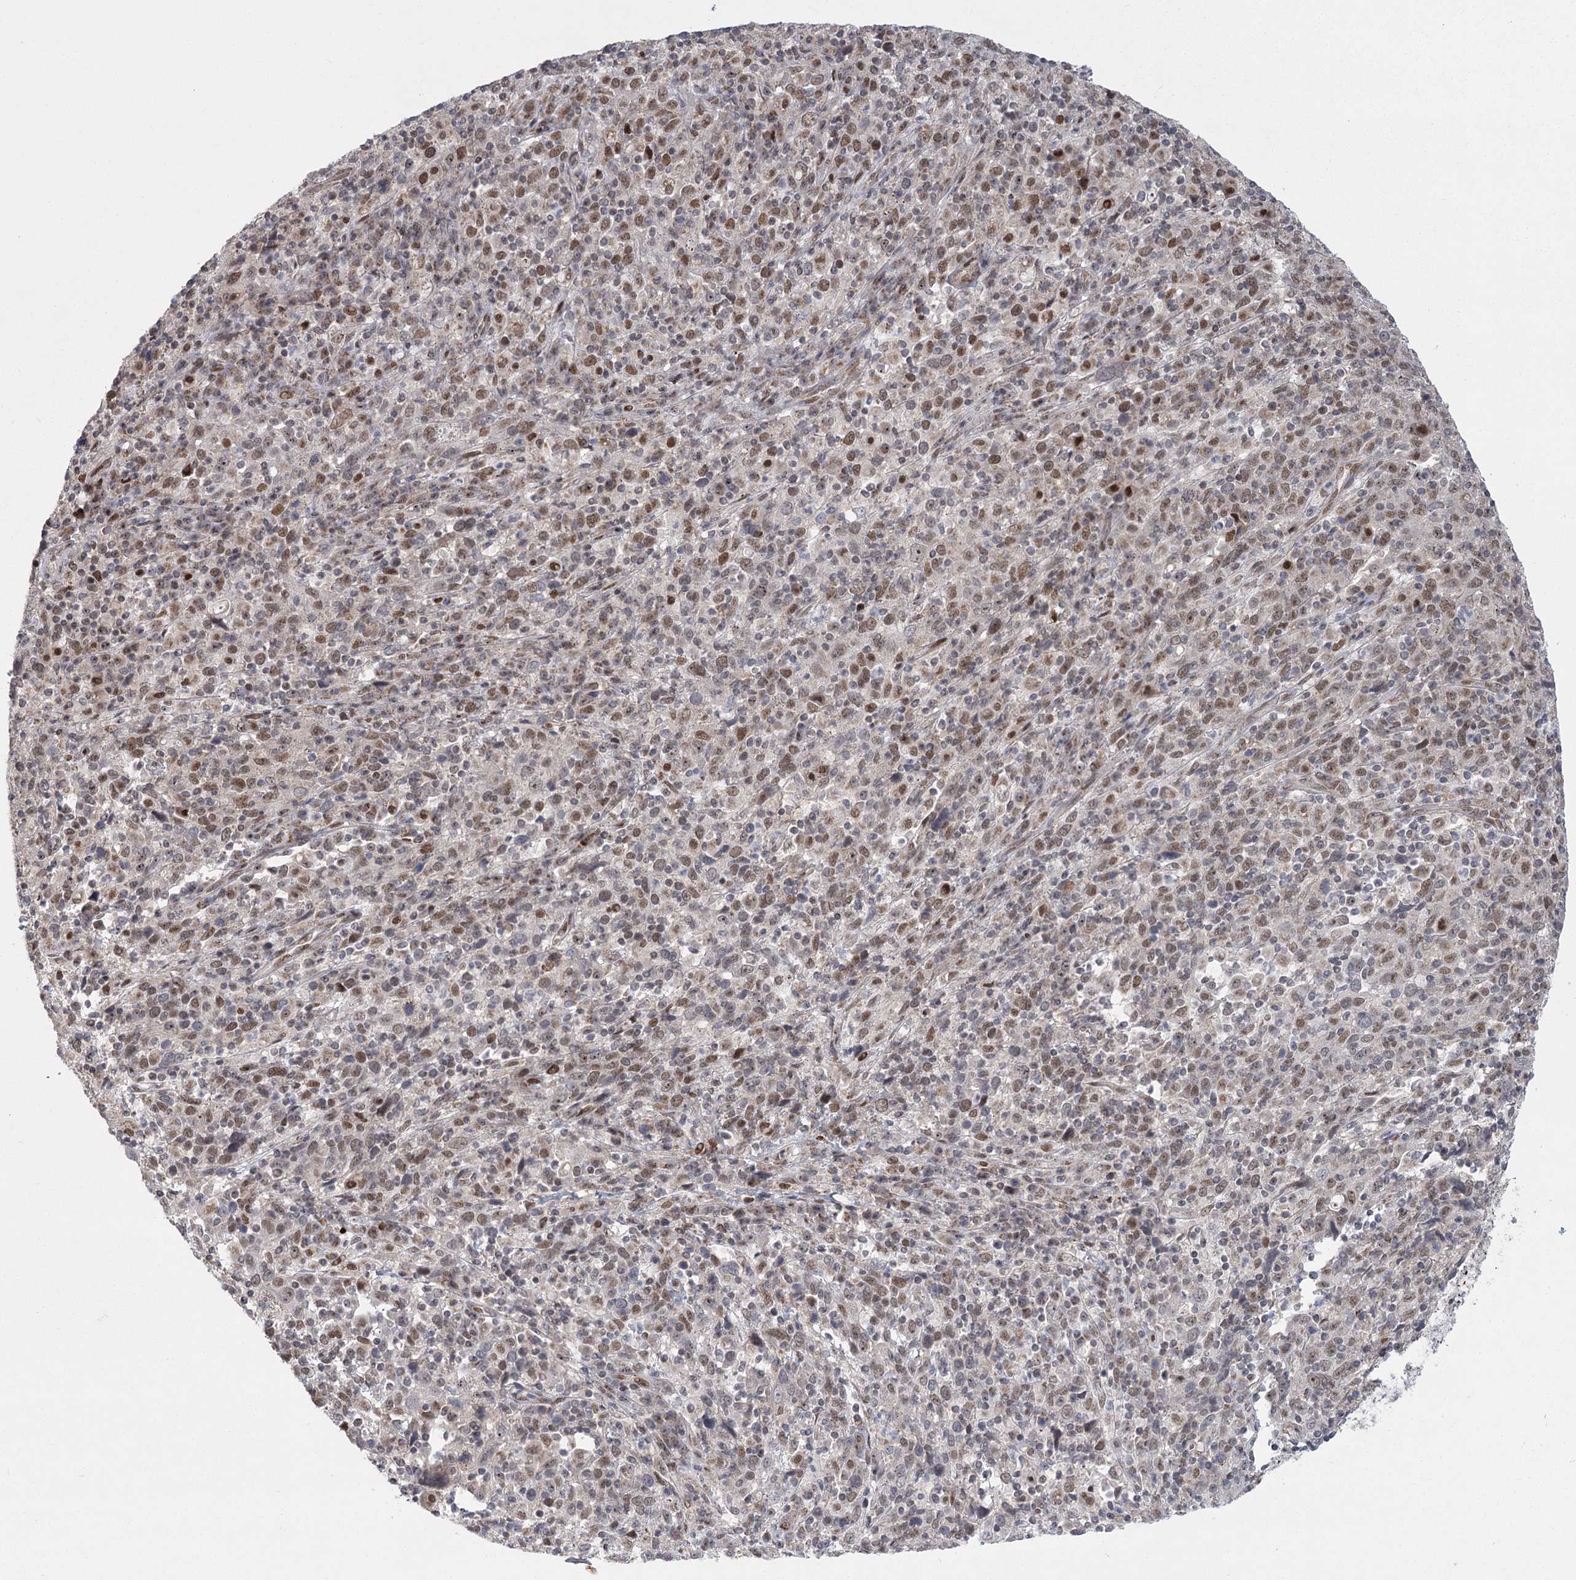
{"staining": {"intensity": "moderate", "quantity": "25%-75%", "location": "nuclear"}, "tissue": "cervical cancer", "cell_type": "Tumor cells", "image_type": "cancer", "snomed": [{"axis": "morphology", "description": "Squamous cell carcinoma, NOS"}, {"axis": "topography", "description": "Cervix"}], "caption": "This is a micrograph of immunohistochemistry (IHC) staining of cervical cancer, which shows moderate staining in the nuclear of tumor cells.", "gene": "CIB4", "patient": {"sex": "female", "age": 46}}